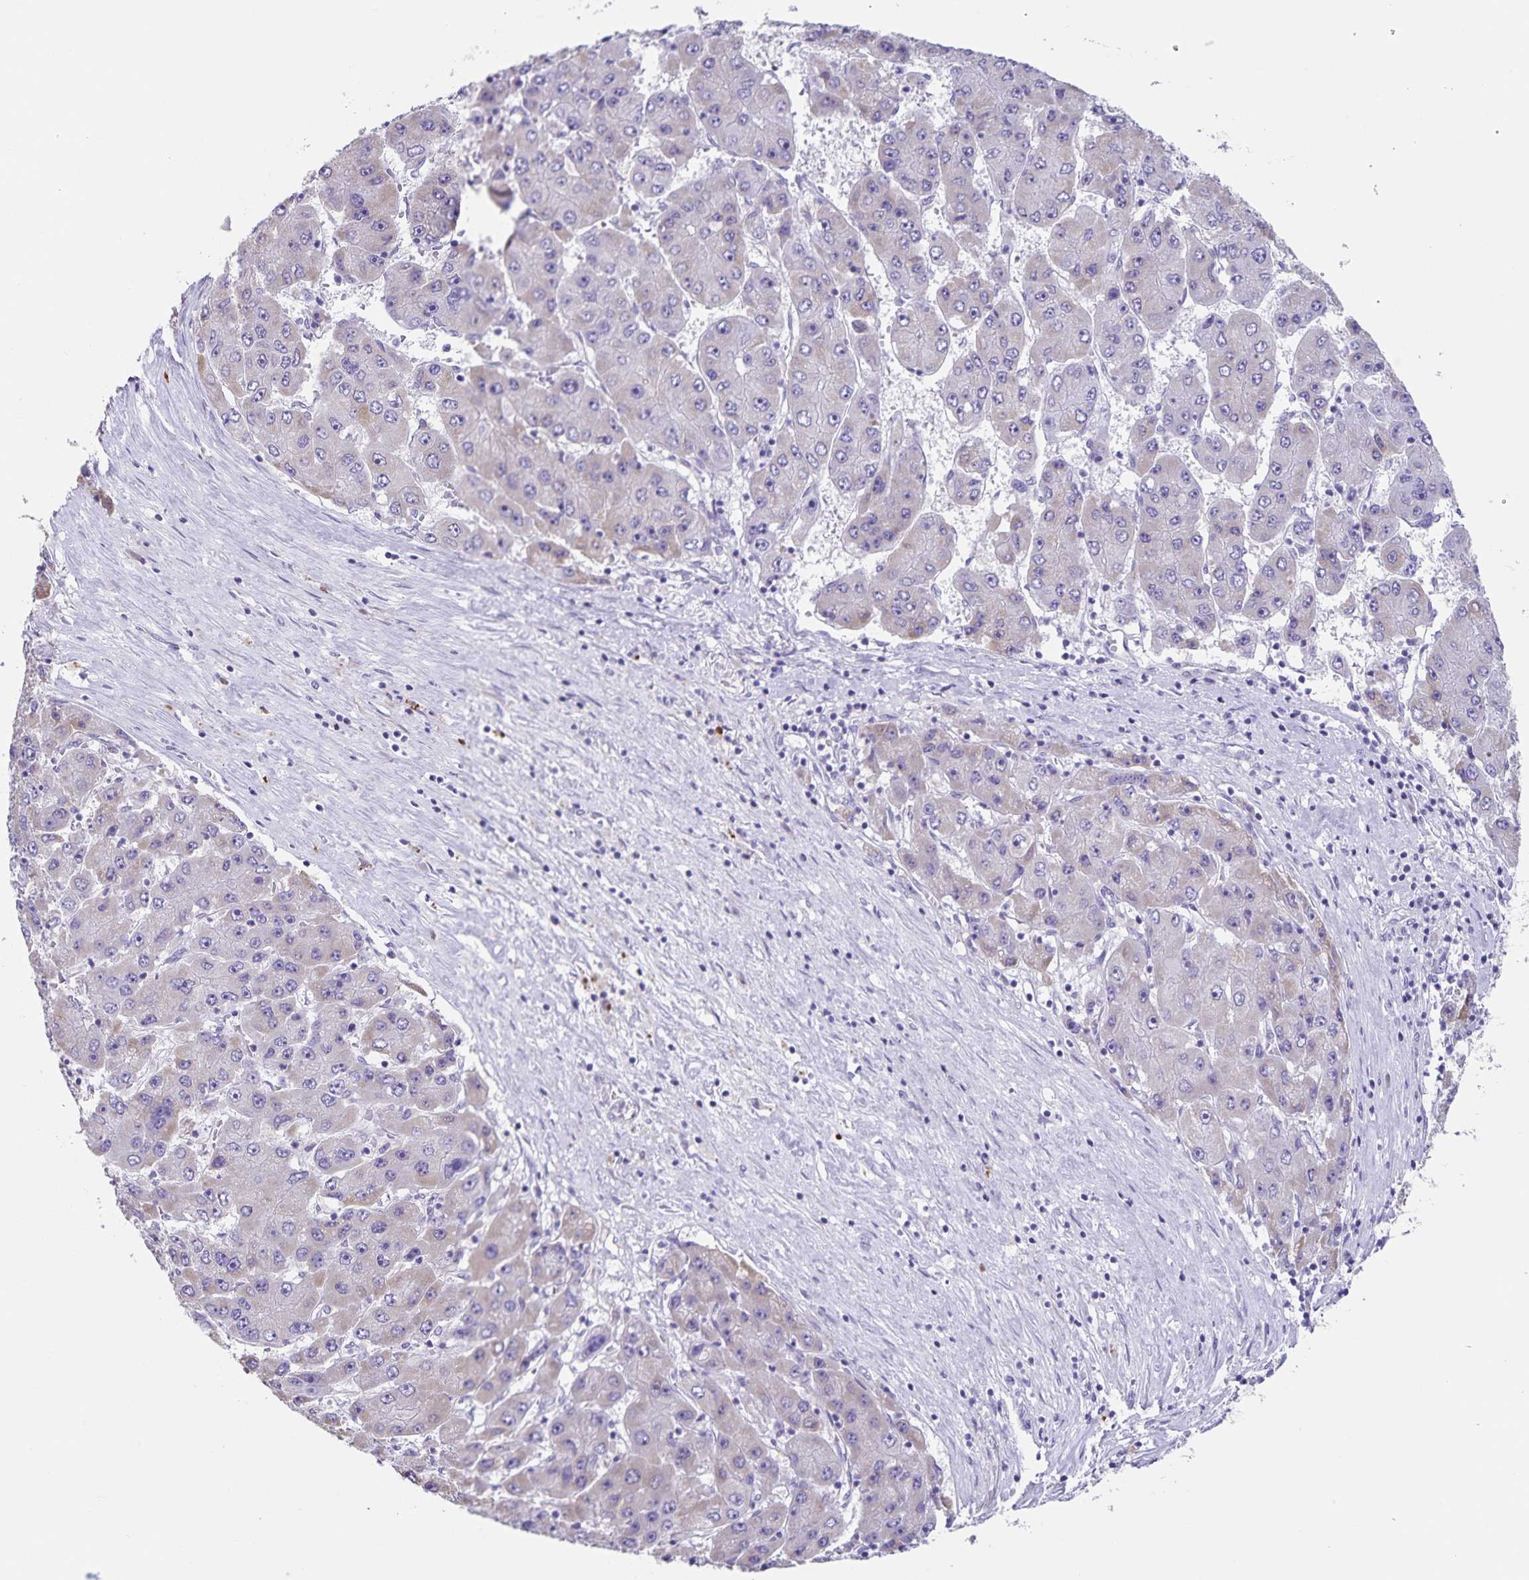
{"staining": {"intensity": "negative", "quantity": "none", "location": "none"}, "tissue": "liver cancer", "cell_type": "Tumor cells", "image_type": "cancer", "snomed": [{"axis": "morphology", "description": "Carcinoma, Hepatocellular, NOS"}, {"axis": "topography", "description": "Liver"}], "caption": "High magnification brightfield microscopy of liver hepatocellular carcinoma stained with DAB (brown) and counterstained with hematoxylin (blue): tumor cells show no significant staining.", "gene": "SYNM", "patient": {"sex": "female", "age": 61}}